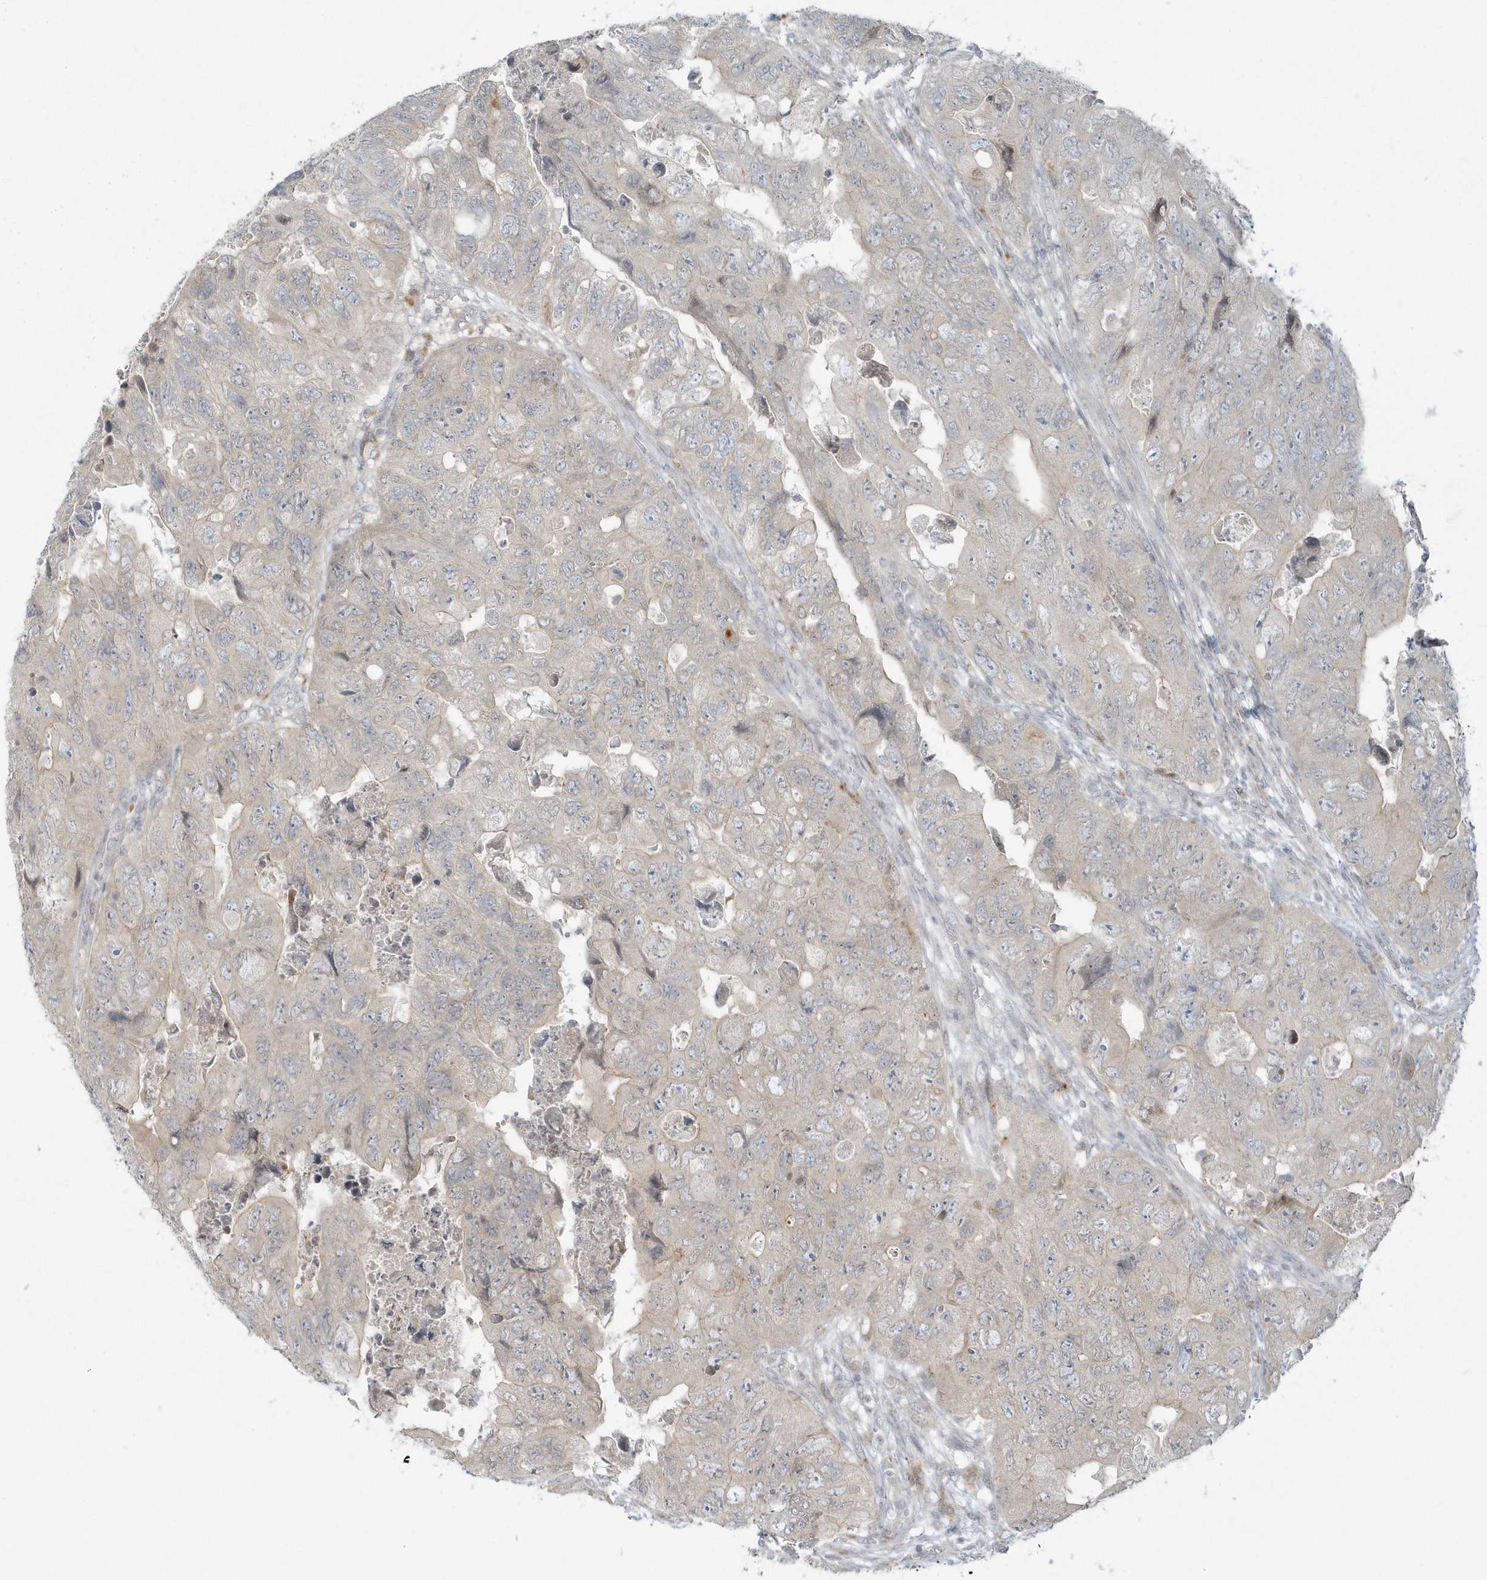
{"staining": {"intensity": "weak", "quantity": "<25%", "location": "cytoplasmic/membranous"}, "tissue": "colorectal cancer", "cell_type": "Tumor cells", "image_type": "cancer", "snomed": [{"axis": "morphology", "description": "Adenocarcinoma, NOS"}, {"axis": "topography", "description": "Rectum"}], "caption": "Photomicrograph shows no protein staining in tumor cells of colorectal cancer (adenocarcinoma) tissue.", "gene": "BLTP3A", "patient": {"sex": "male", "age": 63}}